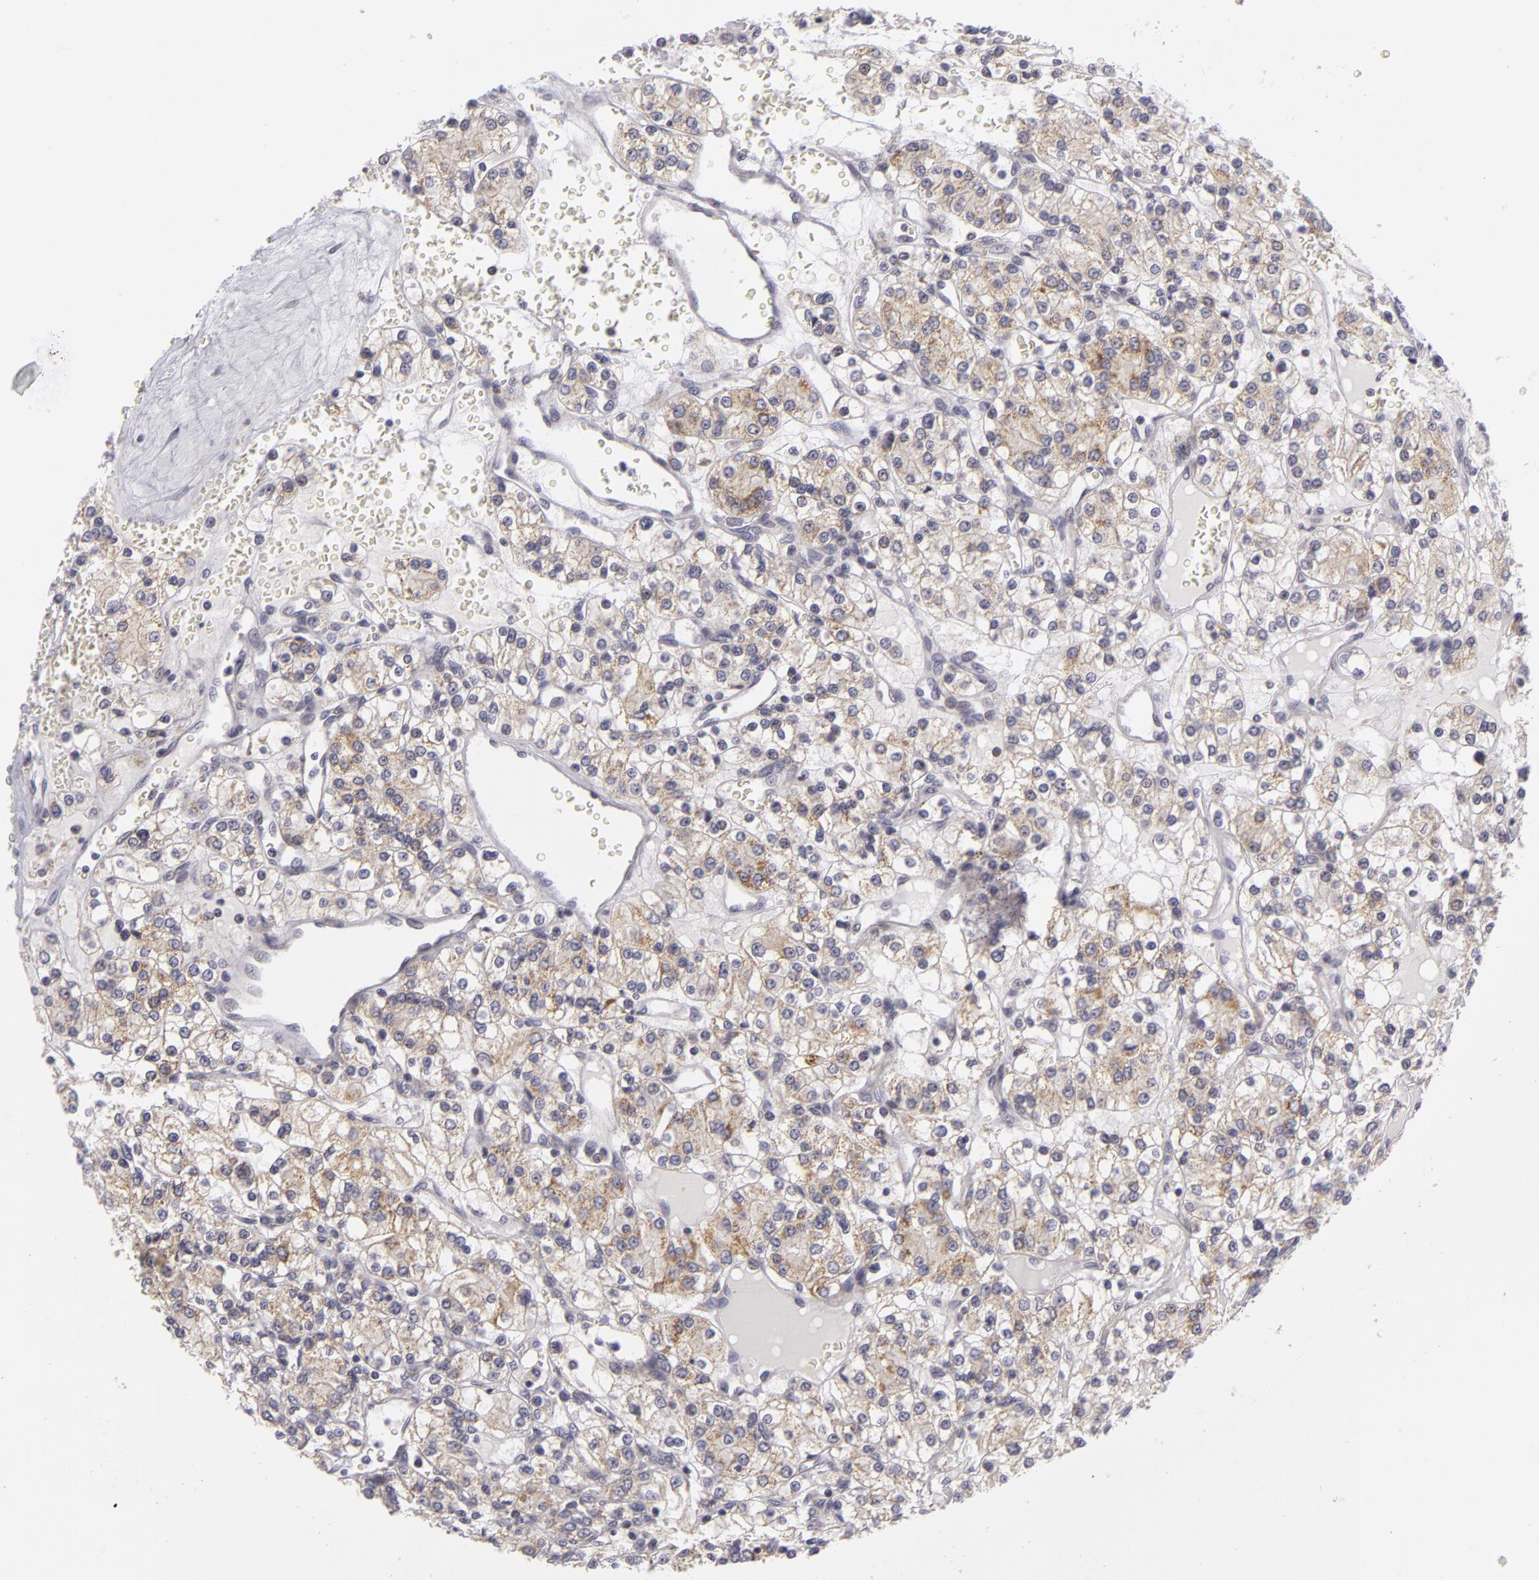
{"staining": {"intensity": "weak", "quantity": "25%-75%", "location": "cytoplasmic/membranous"}, "tissue": "renal cancer", "cell_type": "Tumor cells", "image_type": "cancer", "snomed": [{"axis": "morphology", "description": "Adenocarcinoma, NOS"}, {"axis": "topography", "description": "Kidney"}], "caption": "Renal adenocarcinoma stained for a protein (brown) demonstrates weak cytoplasmic/membranous positive positivity in approximately 25%-75% of tumor cells.", "gene": "ATP2B3", "patient": {"sex": "female", "age": 62}}